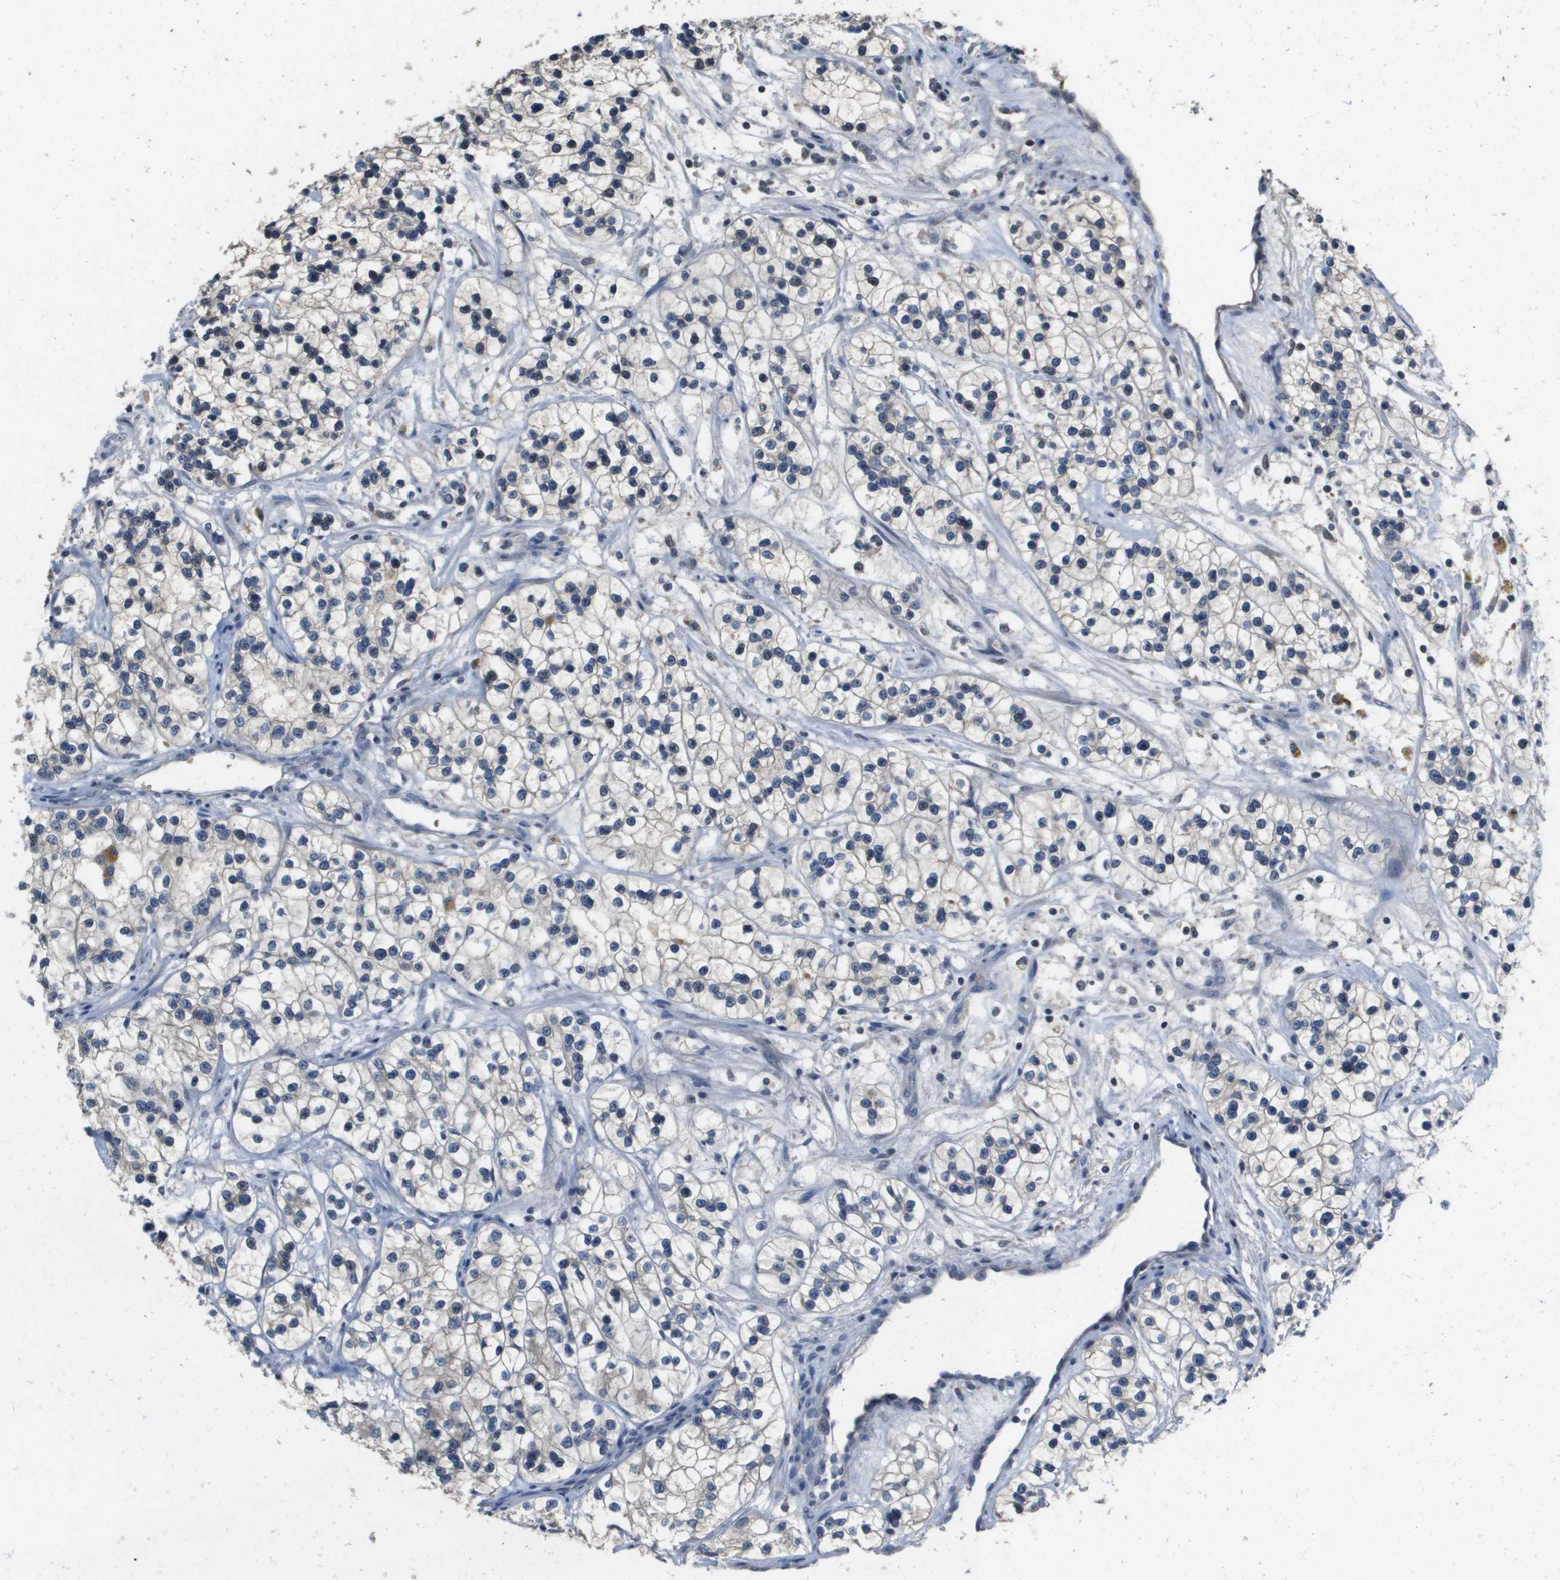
{"staining": {"intensity": "negative", "quantity": "none", "location": "none"}, "tissue": "renal cancer", "cell_type": "Tumor cells", "image_type": "cancer", "snomed": [{"axis": "morphology", "description": "Adenocarcinoma, NOS"}, {"axis": "topography", "description": "Kidney"}], "caption": "High power microscopy image of an immunohistochemistry (IHC) histopathology image of renal cancer (adenocarcinoma), revealing no significant expression in tumor cells.", "gene": "CAPN11", "patient": {"sex": "female", "age": 57}}